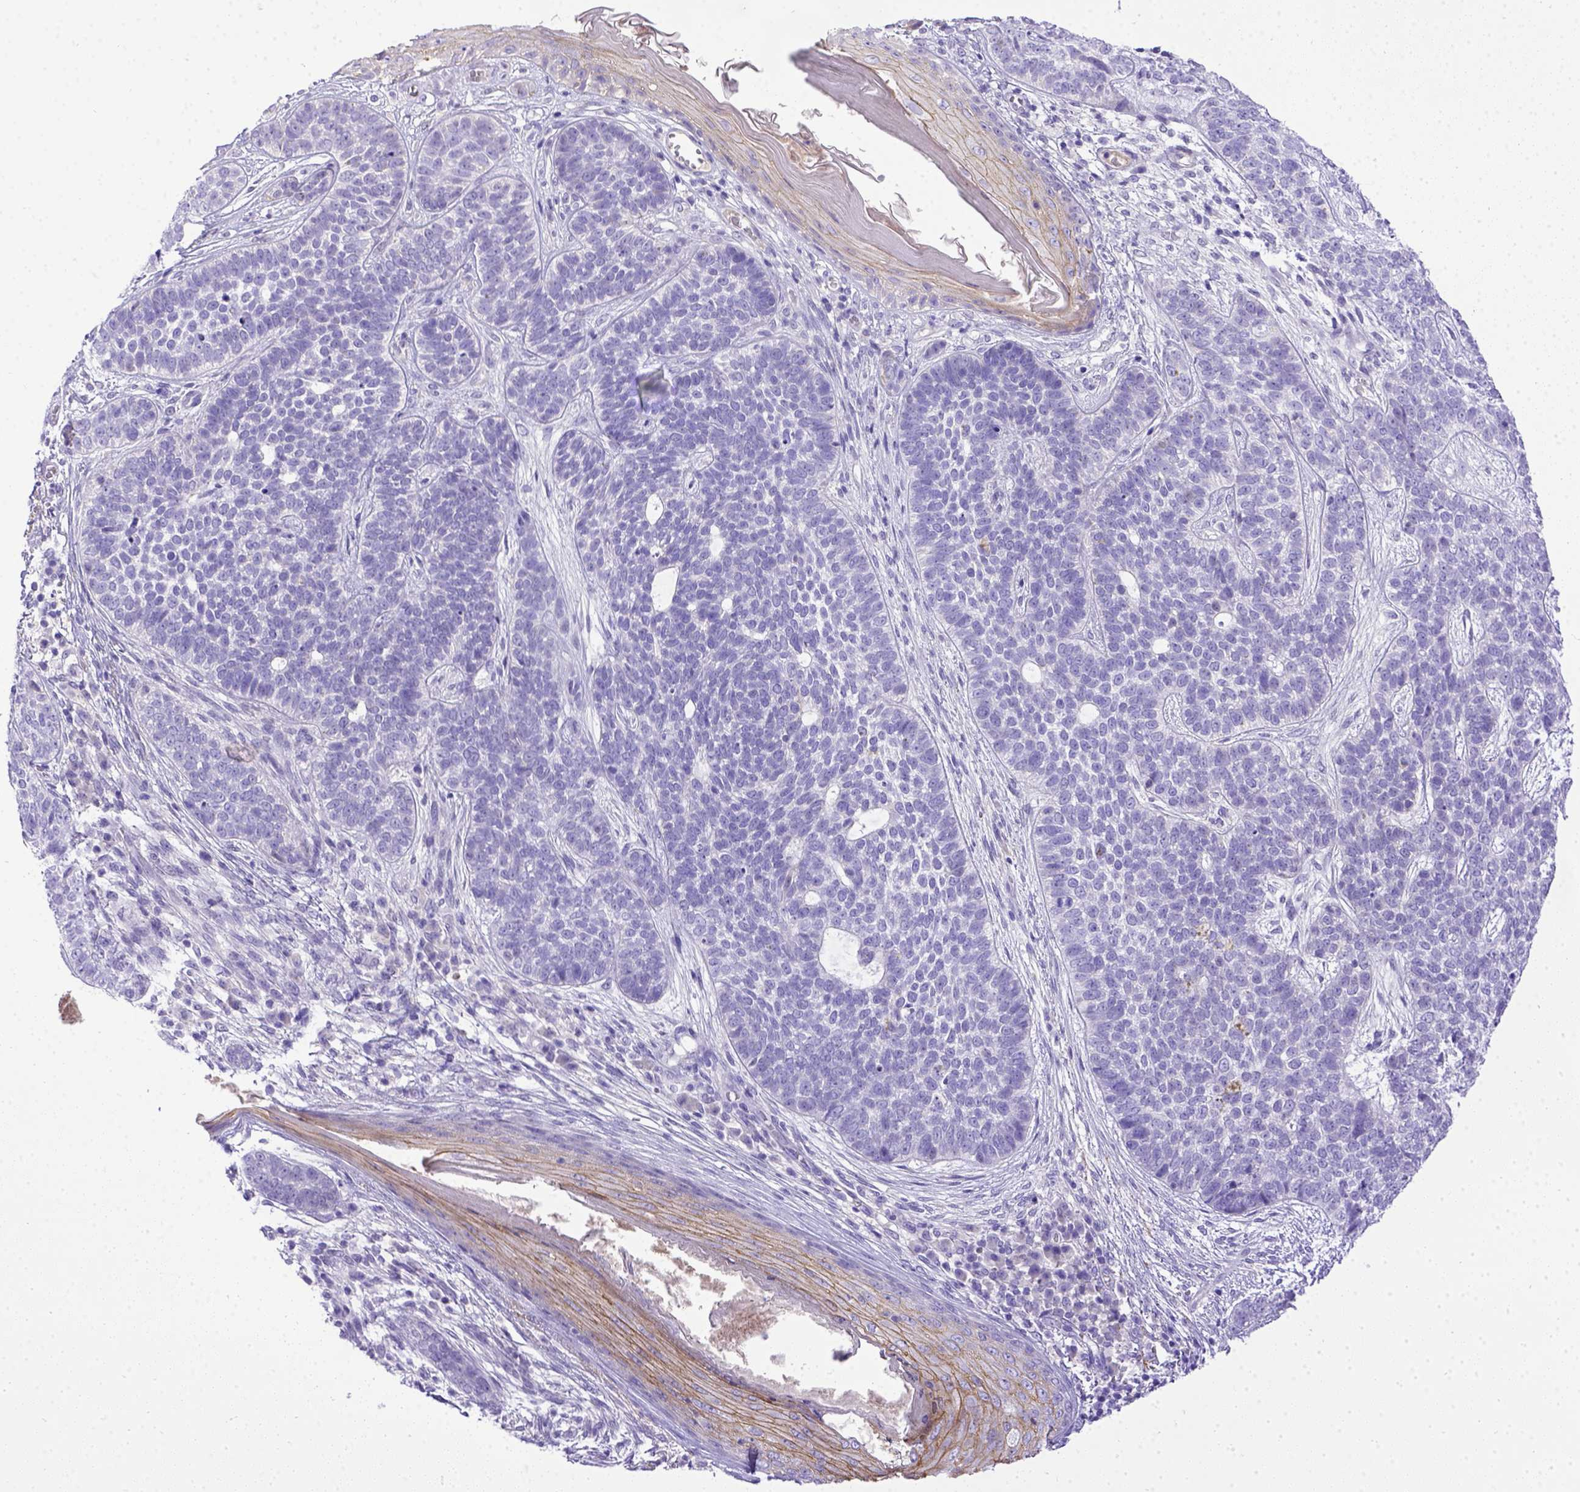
{"staining": {"intensity": "negative", "quantity": "none", "location": "none"}, "tissue": "skin cancer", "cell_type": "Tumor cells", "image_type": "cancer", "snomed": [{"axis": "morphology", "description": "Basal cell carcinoma"}, {"axis": "topography", "description": "Skin"}], "caption": "DAB (3,3'-diaminobenzidine) immunohistochemical staining of basal cell carcinoma (skin) displays no significant positivity in tumor cells.", "gene": "BTN1A1", "patient": {"sex": "female", "age": 69}}